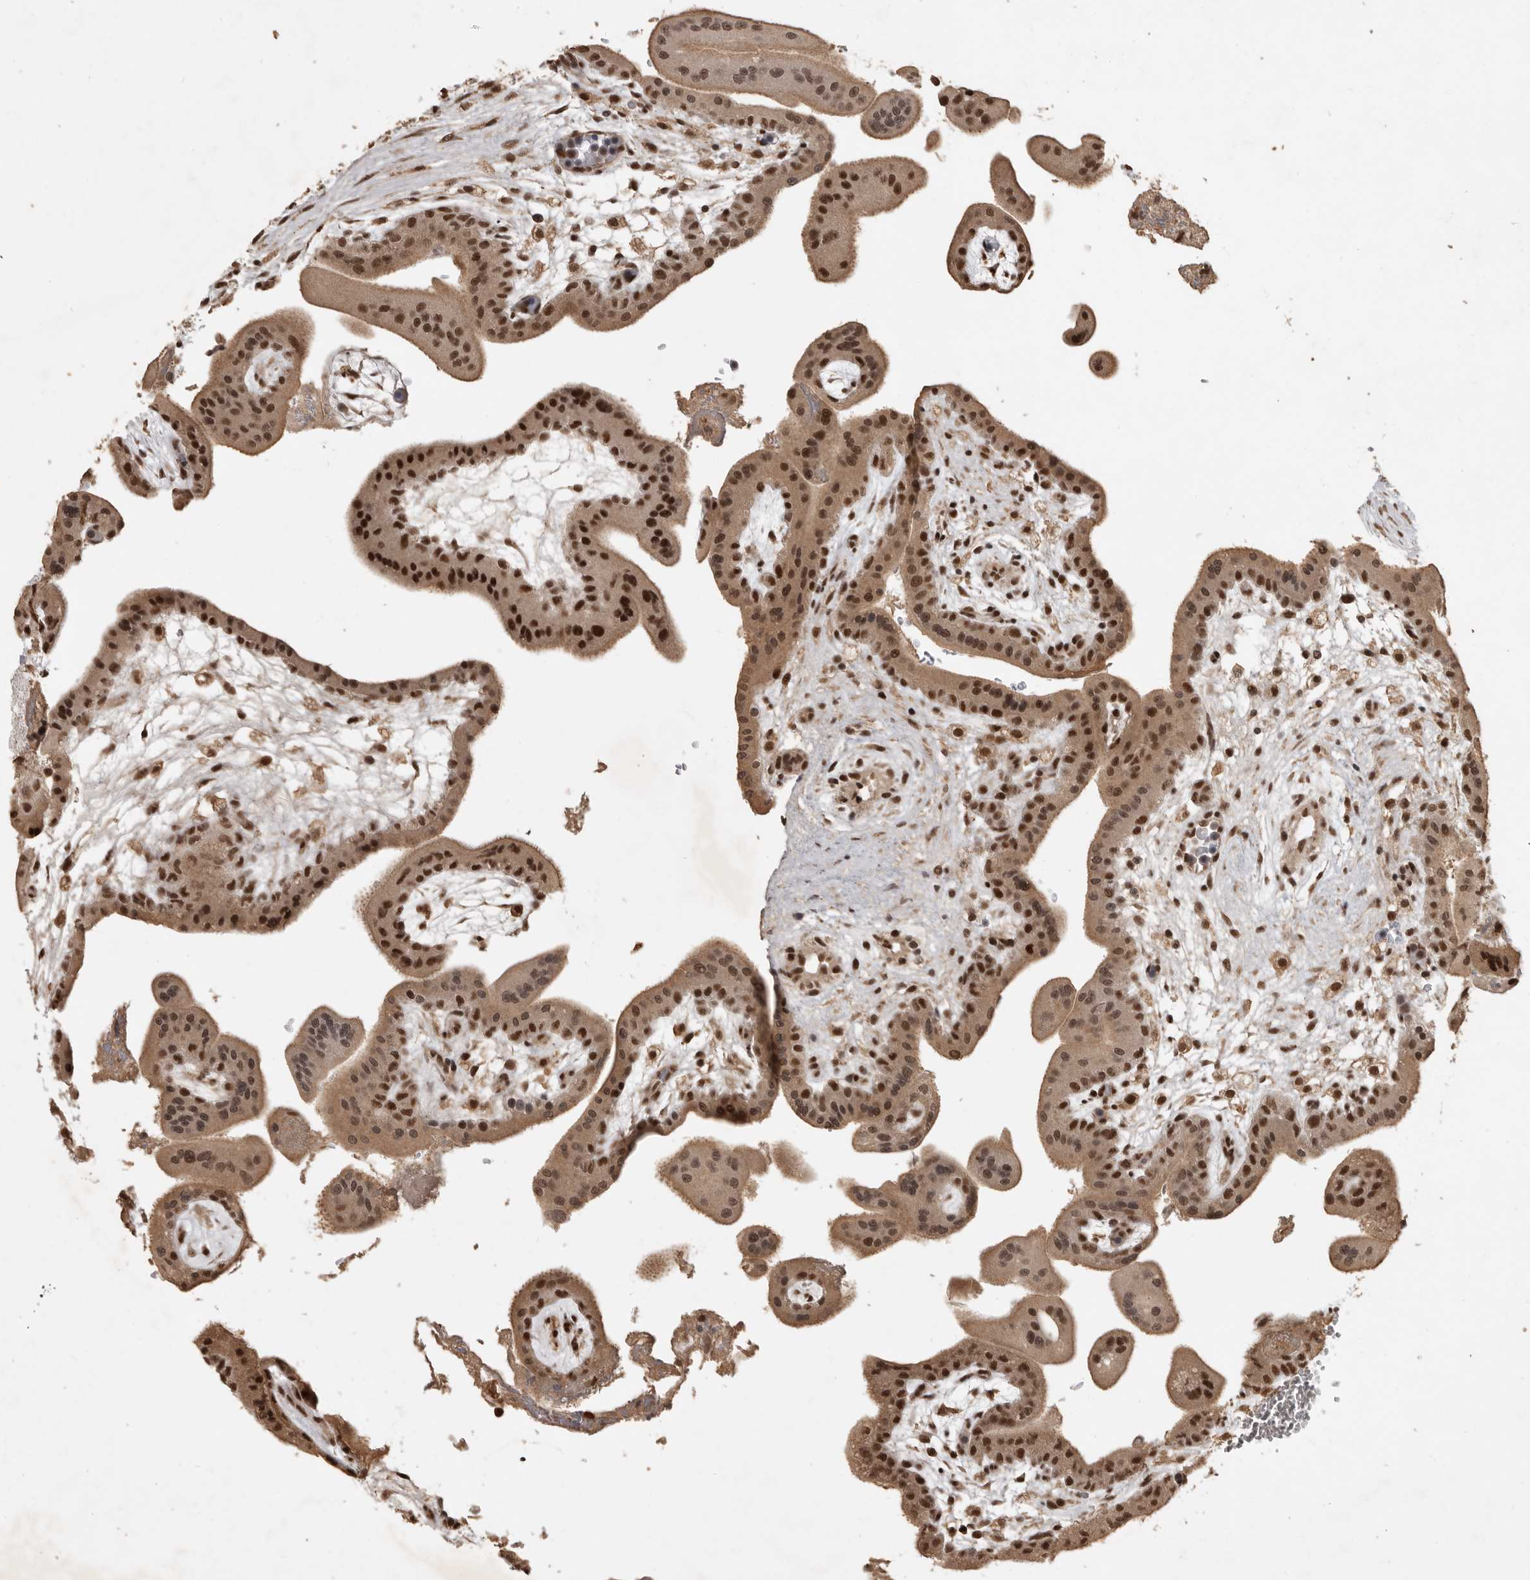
{"staining": {"intensity": "strong", "quantity": ">75%", "location": "nuclear"}, "tissue": "placenta", "cell_type": "Decidual cells", "image_type": "normal", "snomed": [{"axis": "morphology", "description": "Normal tissue, NOS"}, {"axis": "topography", "description": "Placenta"}], "caption": "Protein expression analysis of normal placenta demonstrates strong nuclear expression in about >75% of decidual cells.", "gene": "CBLL1", "patient": {"sex": "female", "age": 35}}